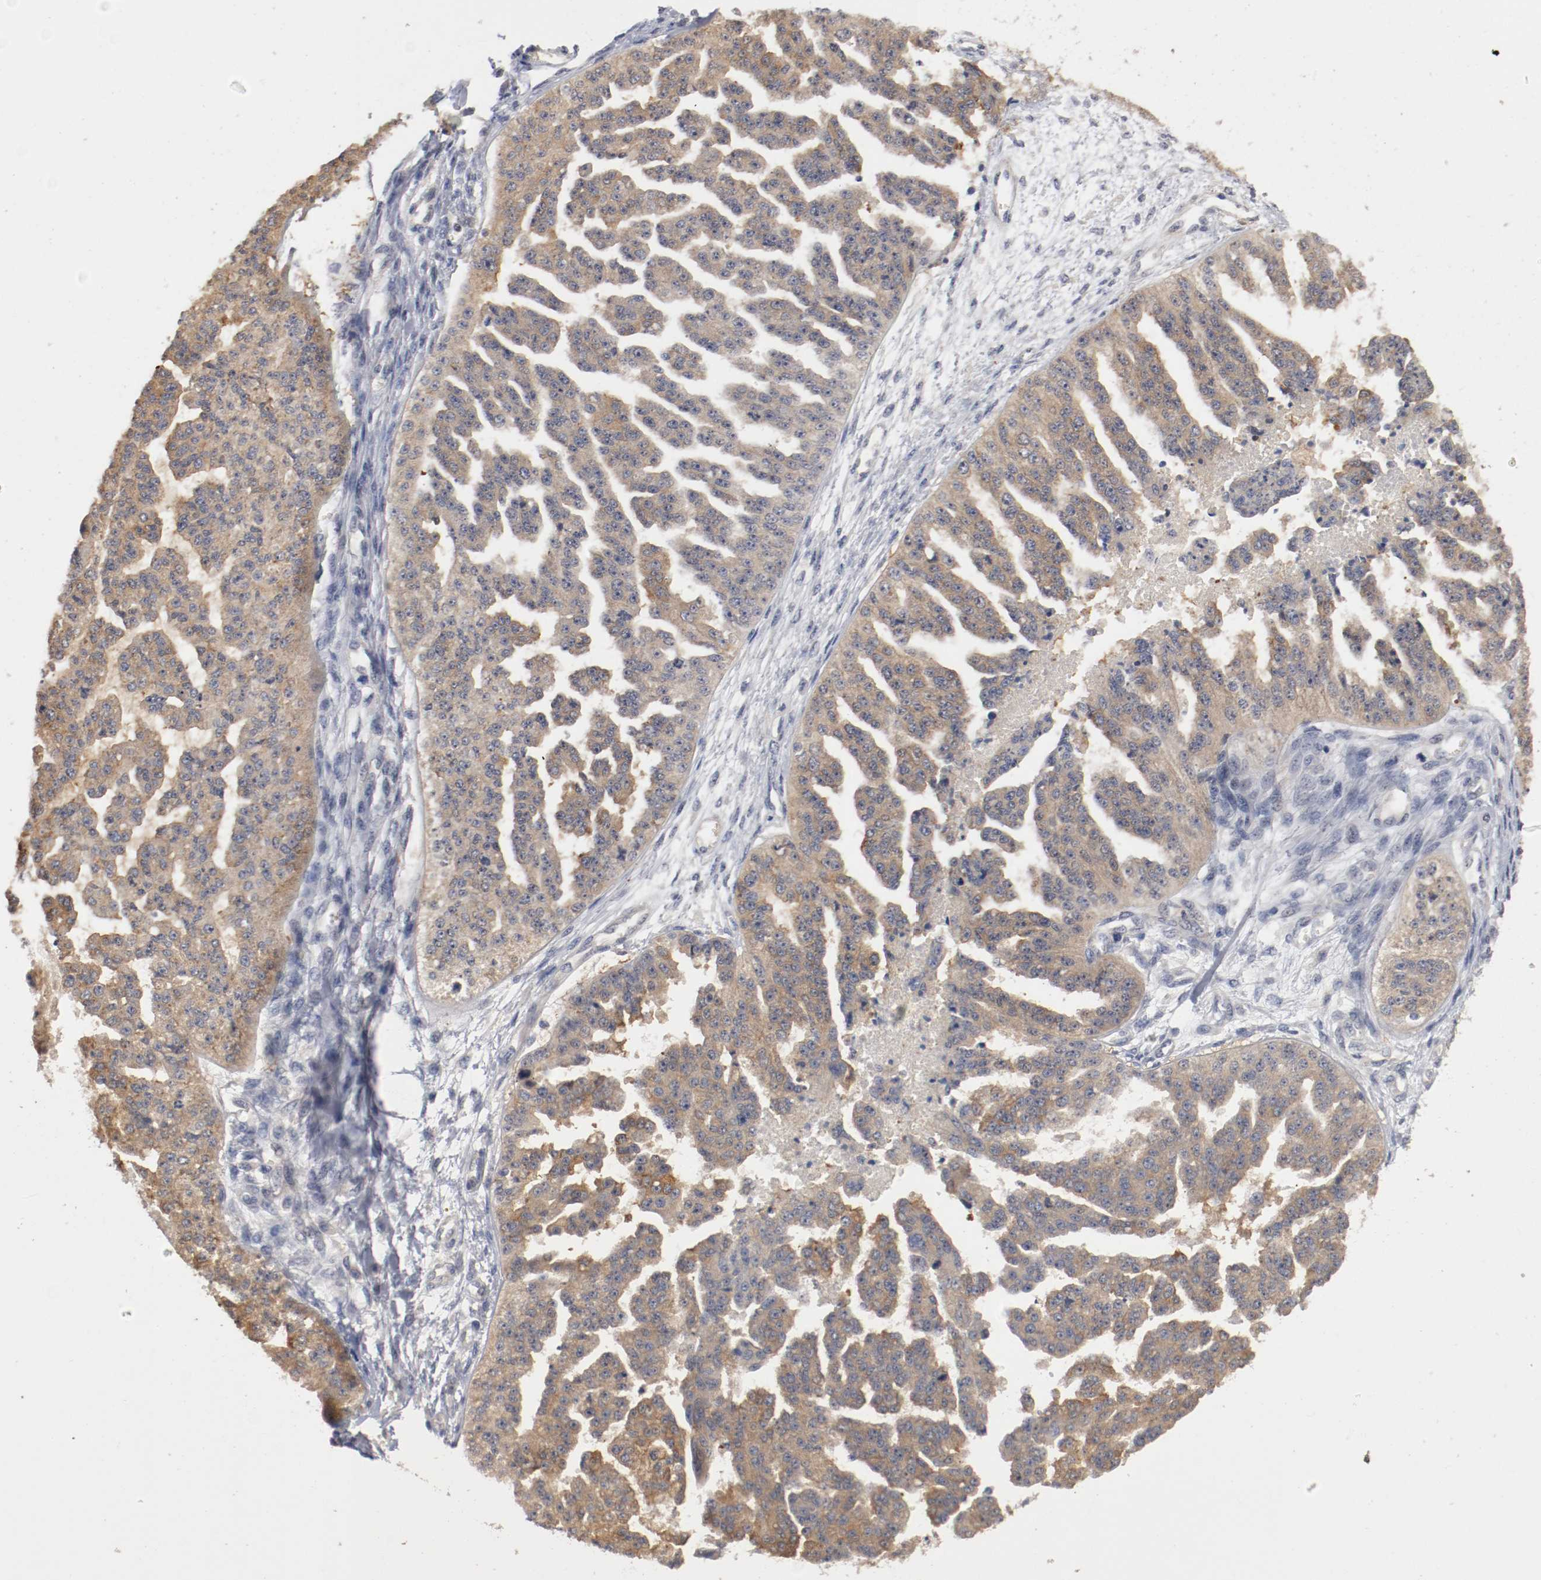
{"staining": {"intensity": "moderate", "quantity": "25%-75%", "location": "cytoplasmic/membranous"}, "tissue": "ovarian cancer", "cell_type": "Tumor cells", "image_type": "cancer", "snomed": [{"axis": "morphology", "description": "Cystadenocarcinoma, serous, NOS"}, {"axis": "topography", "description": "Ovary"}], "caption": "Protein expression by IHC shows moderate cytoplasmic/membranous staining in approximately 25%-75% of tumor cells in ovarian serous cystadenocarcinoma.", "gene": "RBM23", "patient": {"sex": "female", "age": 58}}